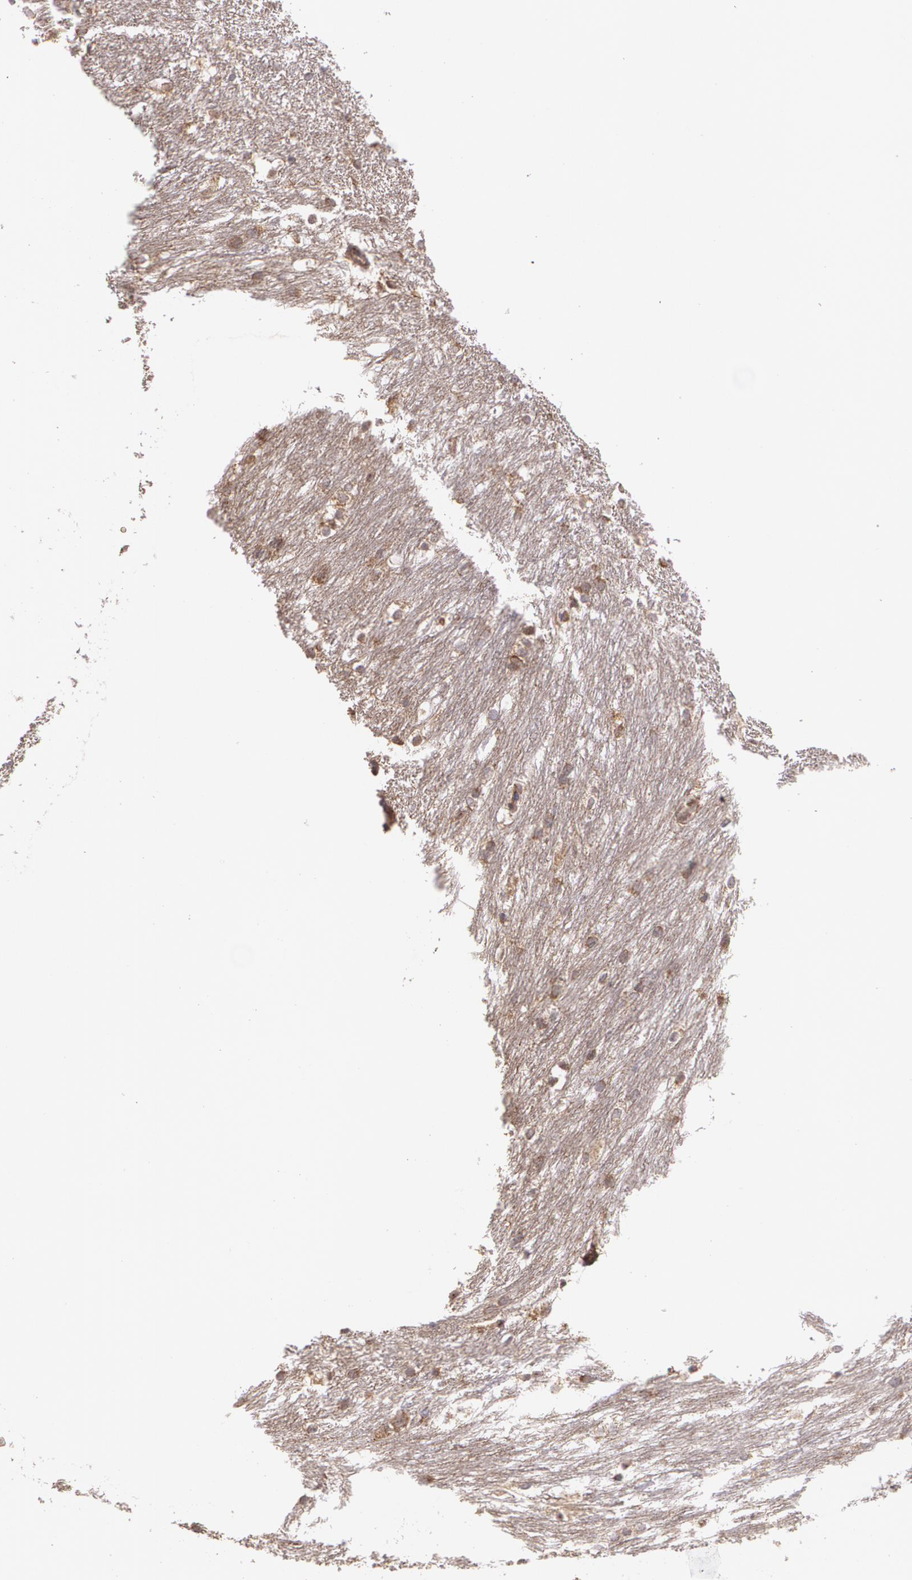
{"staining": {"intensity": "negative", "quantity": "none", "location": "none"}, "tissue": "caudate", "cell_type": "Glial cells", "image_type": "normal", "snomed": [{"axis": "morphology", "description": "Normal tissue, NOS"}, {"axis": "topography", "description": "Lateral ventricle wall"}], "caption": "Immunohistochemical staining of unremarkable human caudate reveals no significant expression in glial cells.", "gene": "ECE1", "patient": {"sex": "female", "age": 19}}